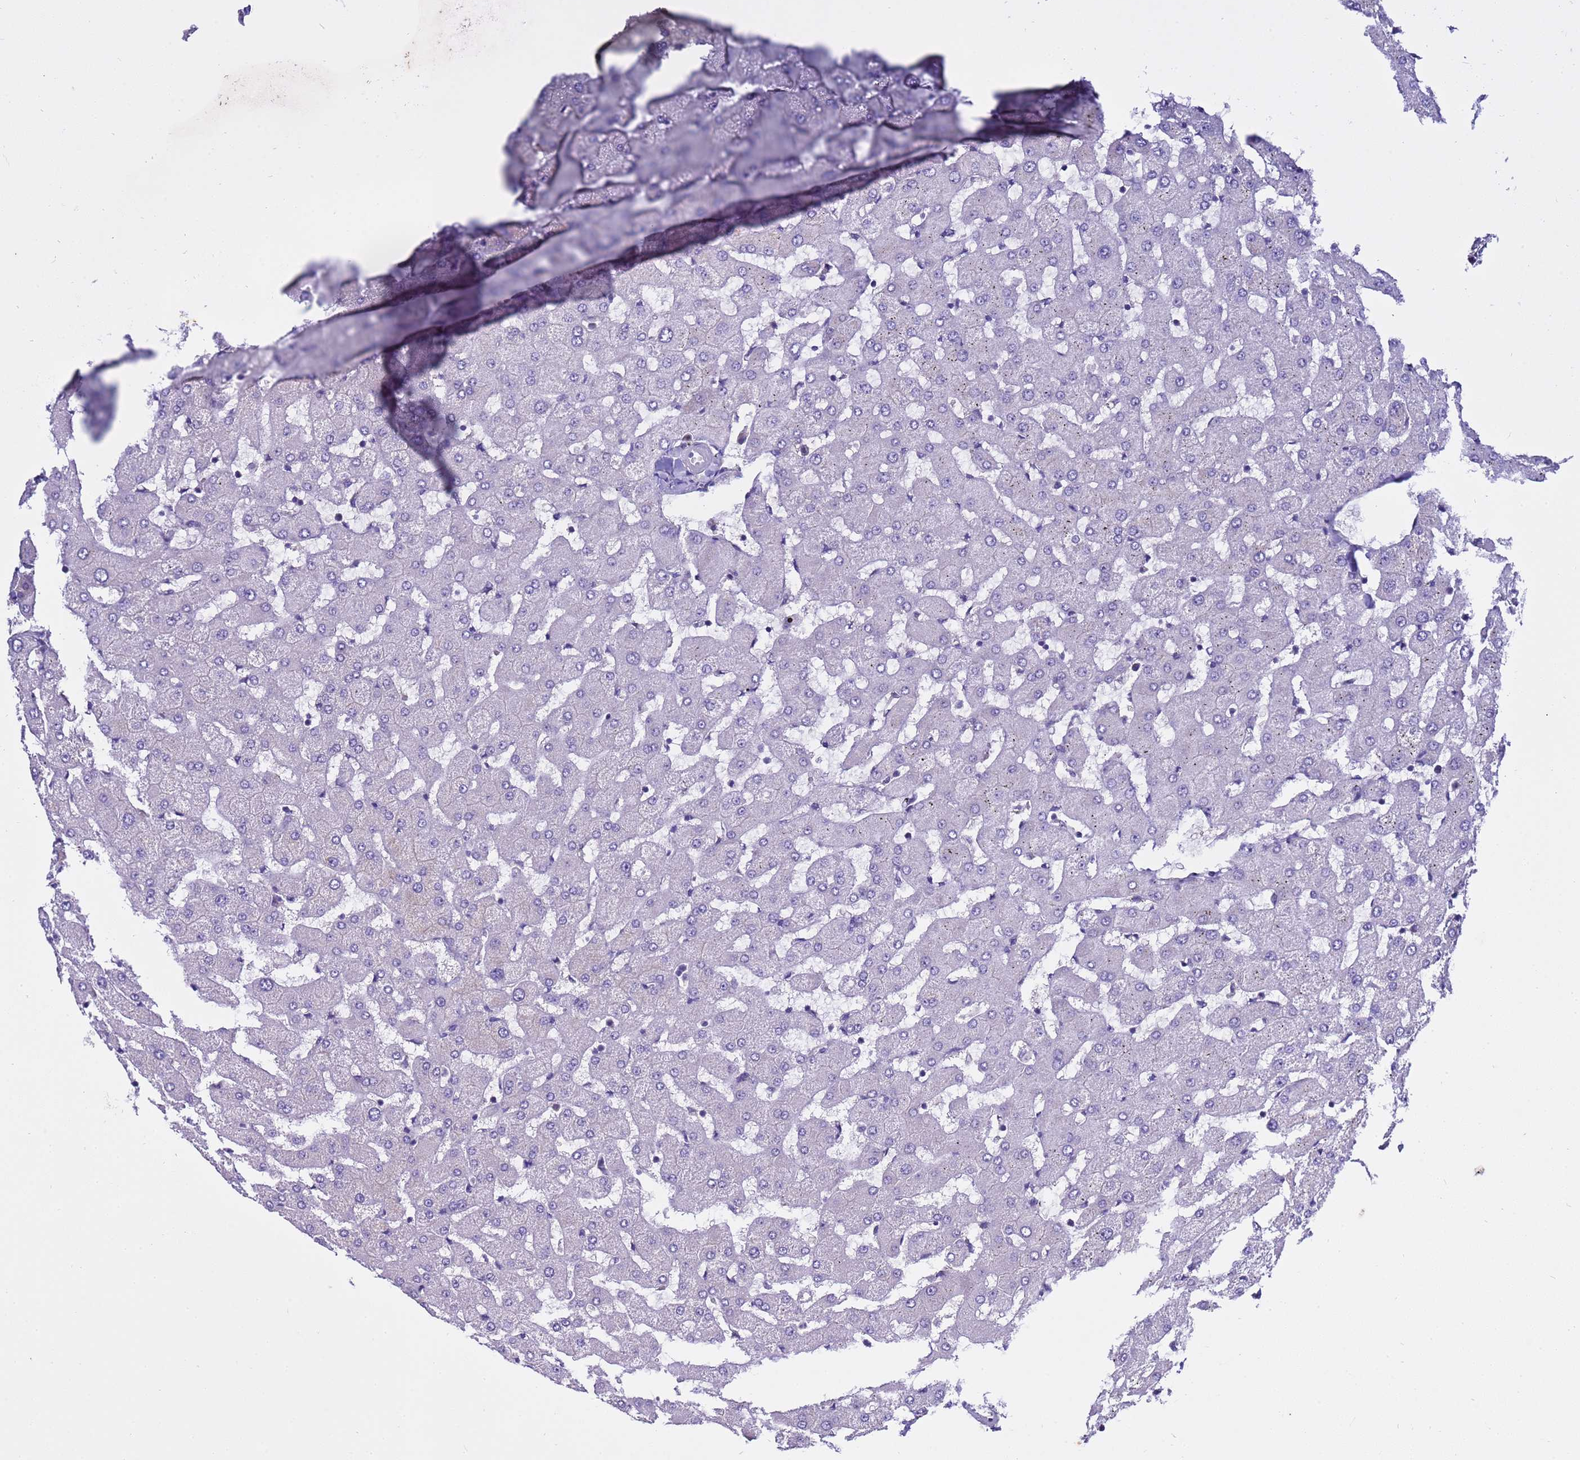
{"staining": {"intensity": "negative", "quantity": "none", "location": "none"}, "tissue": "liver", "cell_type": "Cholangiocytes", "image_type": "normal", "snomed": [{"axis": "morphology", "description": "Normal tissue, NOS"}, {"axis": "topography", "description": "Liver"}], "caption": "High magnification brightfield microscopy of unremarkable liver stained with DAB (brown) and counterstained with hematoxylin (blue): cholangiocytes show no significant positivity.", "gene": "ANAPC1", "patient": {"sex": "female", "age": 63}}